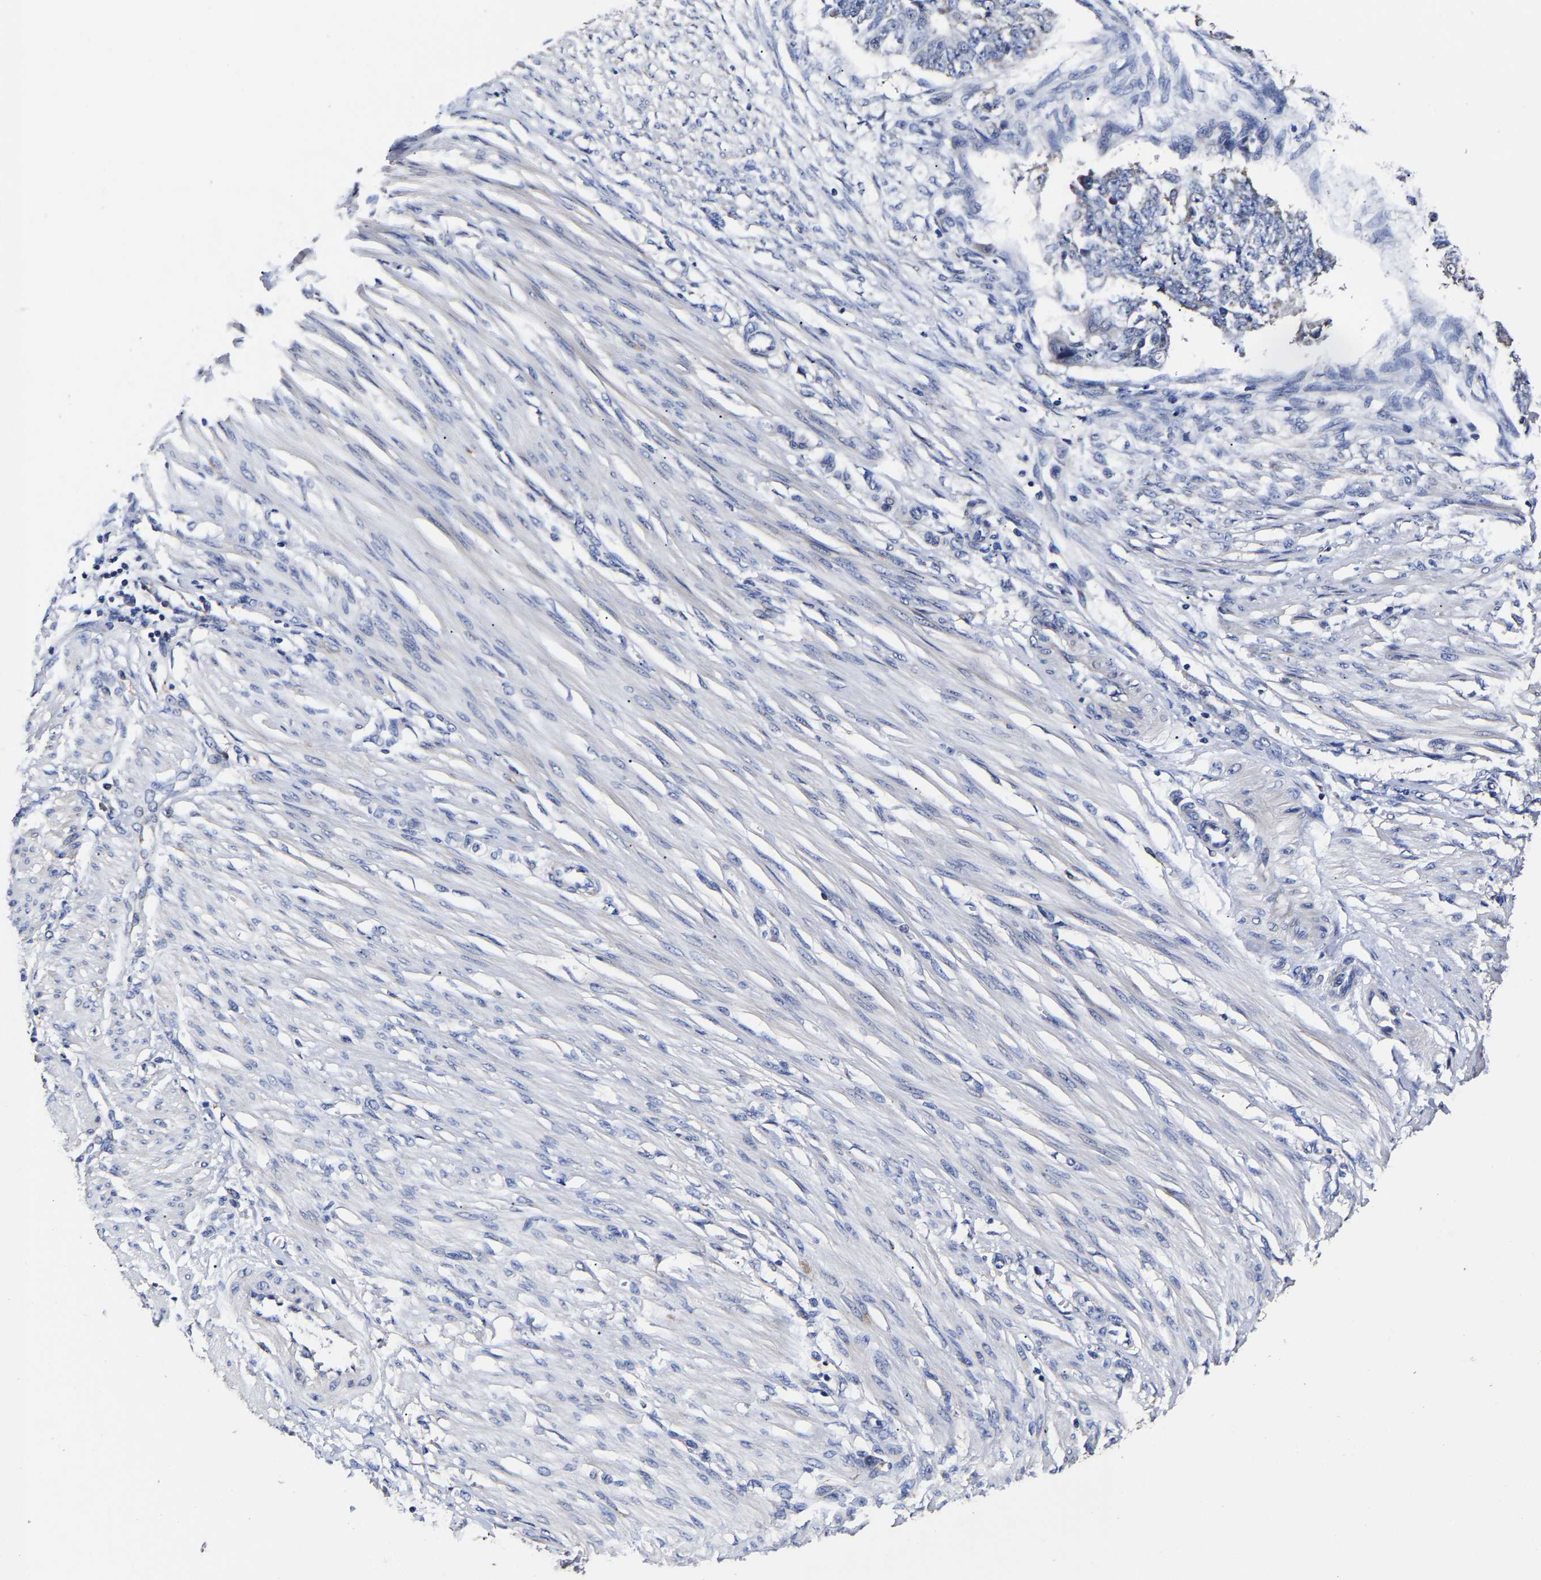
{"staining": {"intensity": "negative", "quantity": "none", "location": "none"}, "tissue": "endometrial cancer", "cell_type": "Tumor cells", "image_type": "cancer", "snomed": [{"axis": "morphology", "description": "Adenocarcinoma, NOS"}, {"axis": "topography", "description": "Endometrium"}], "caption": "Immunohistochemistry of endometrial cancer displays no staining in tumor cells.", "gene": "AASS", "patient": {"sex": "female", "age": 32}}